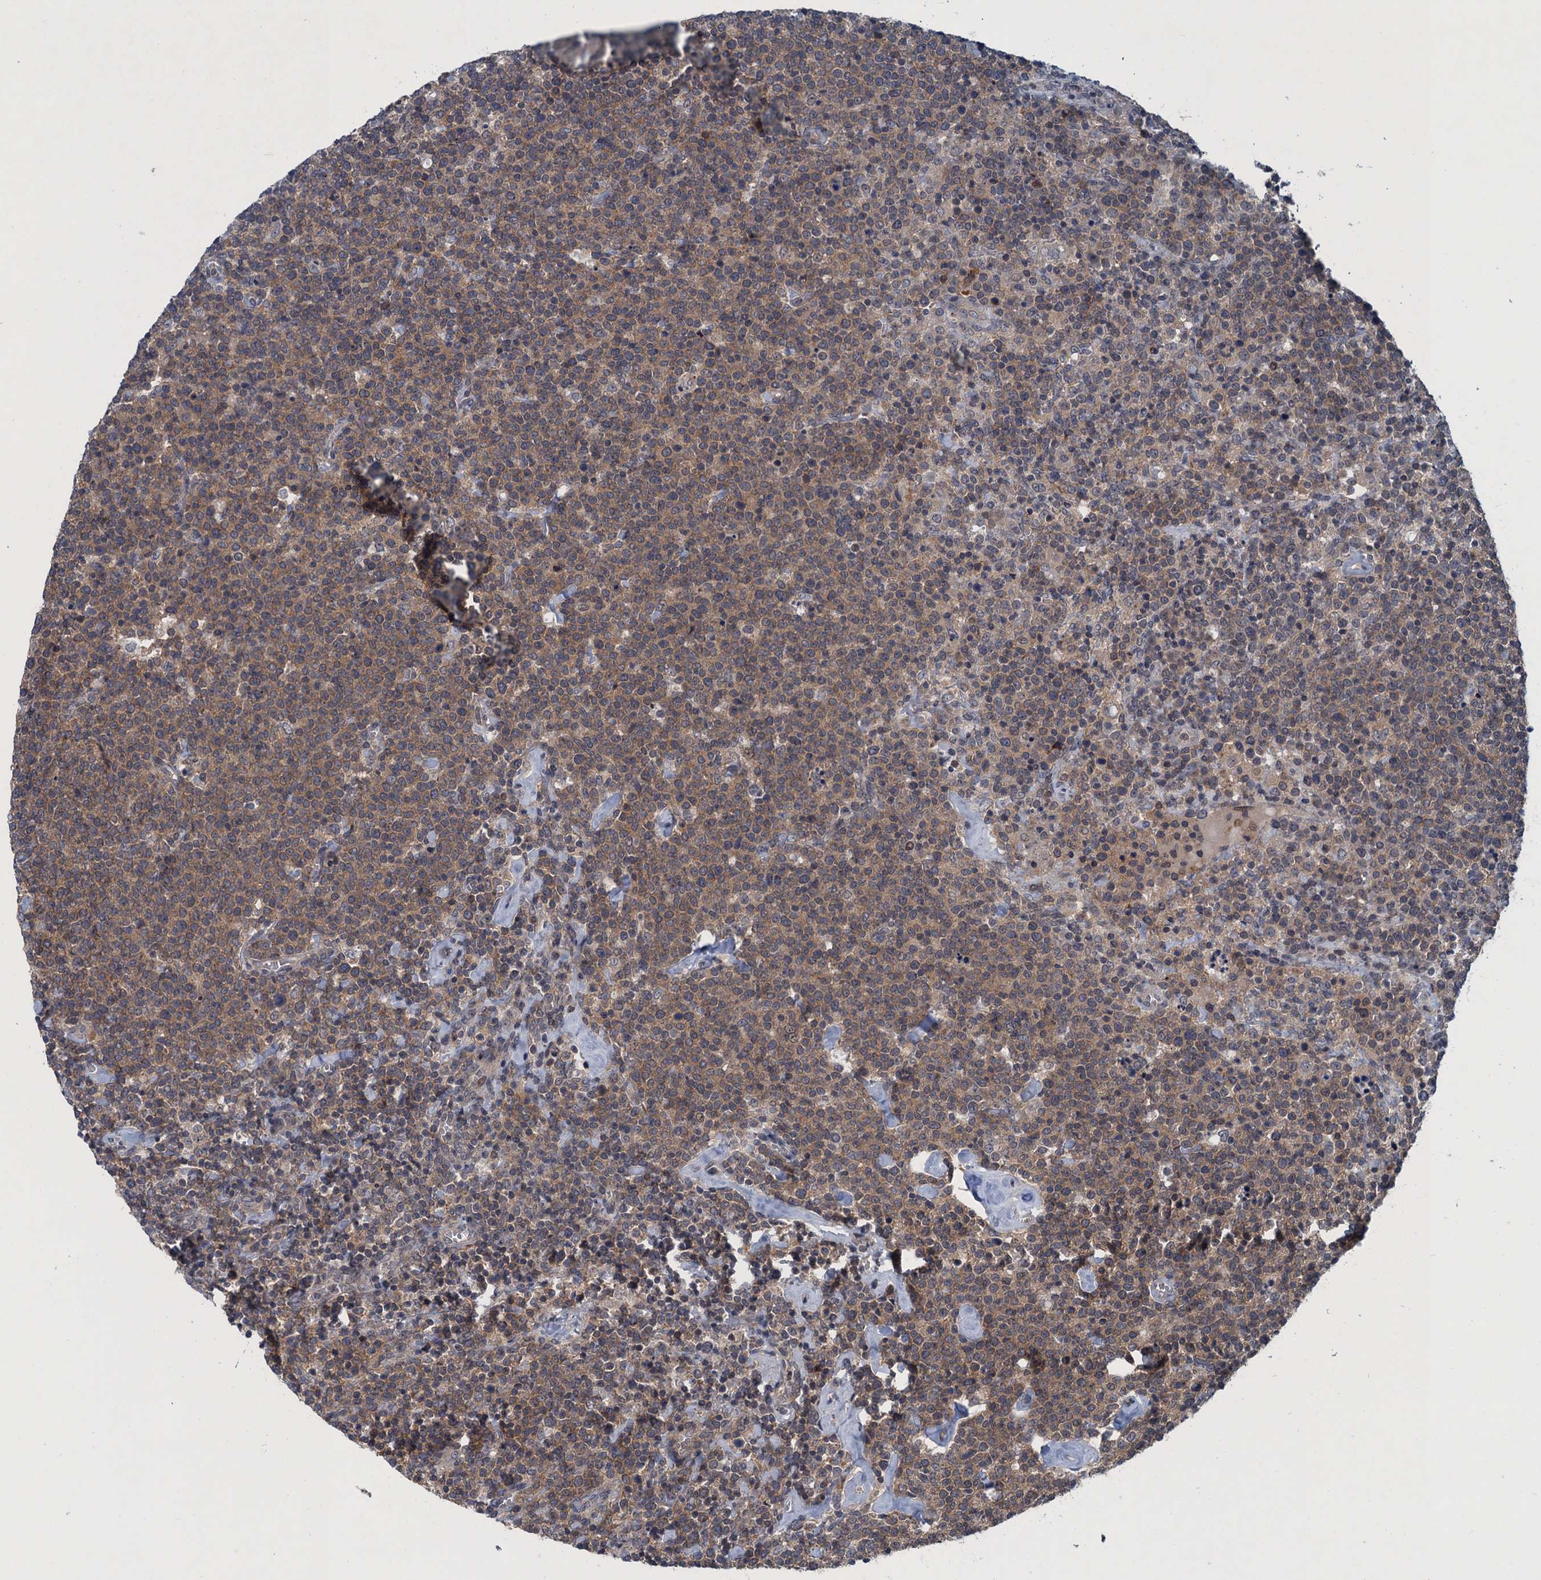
{"staining": {"intensity": "moderate", "quantity": ">75%", "location": "cytoplasmic/membranous"}, "tissue": "lymphoma", "cell_type": "Tumor cells", "image_type": "cancer", "snomed": [{"axis": "morphology", "description": "Malignant lymphoma, non-Hodgkin's type, High grade"}, {"axis": "topography", "description": "Lymph node"}], "caption": "Malignant lymphoma, non-Hodgkin's type (high-grade) tissue exhibits moderate cytoplasmic/membranous expression in approximately >75% of tumor cells, visualized by immunohistochemistry. Using DAB (brown) and hematoxylin (blue) stains, captured at high magnification using brightfield microscopy.", "gene": "RNF165", "patient": {"sex": "male", "age": 61}}